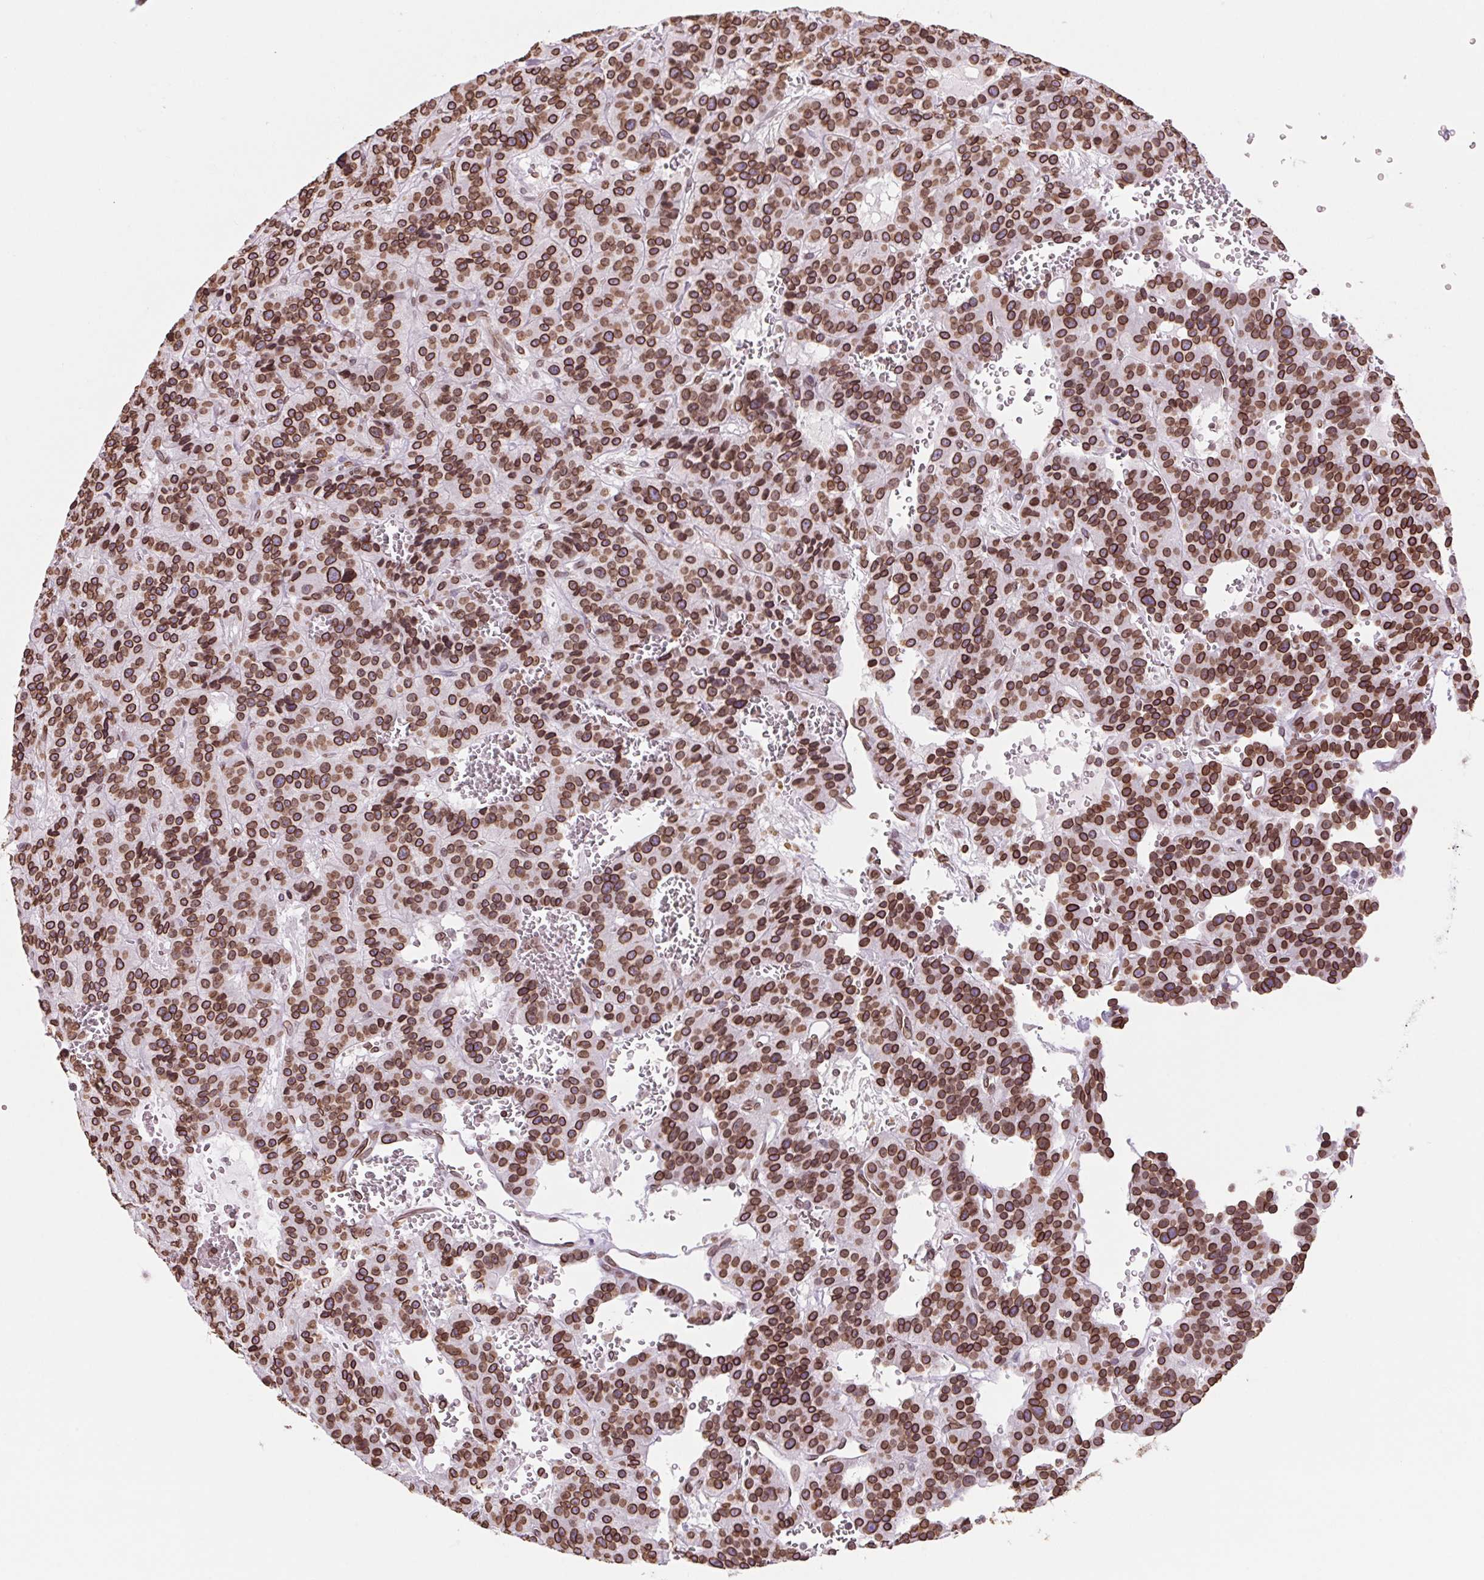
{"staining": {"intensity": "strong", "quantity": ">75%", "location": "cytoplasmic/membranous,nuclear"}, "tissue": "carcinoid", "cell_type": "Tumor cells", "image_type": "cancer", "snomed": [{"axis": "morphology", "description": "Carcinoid, malignant, NOS"}, {"axis": "topography", "description": "Lung"}], "caption": "Immunohistochemical staining of human carcinoid exhibits high levels of strong cytoplasmic/membranous and nuclear expression in approximately >75% of tumor cells.", "gene": "LMNB2", "patient": {"sex": "female", "age": 71}}